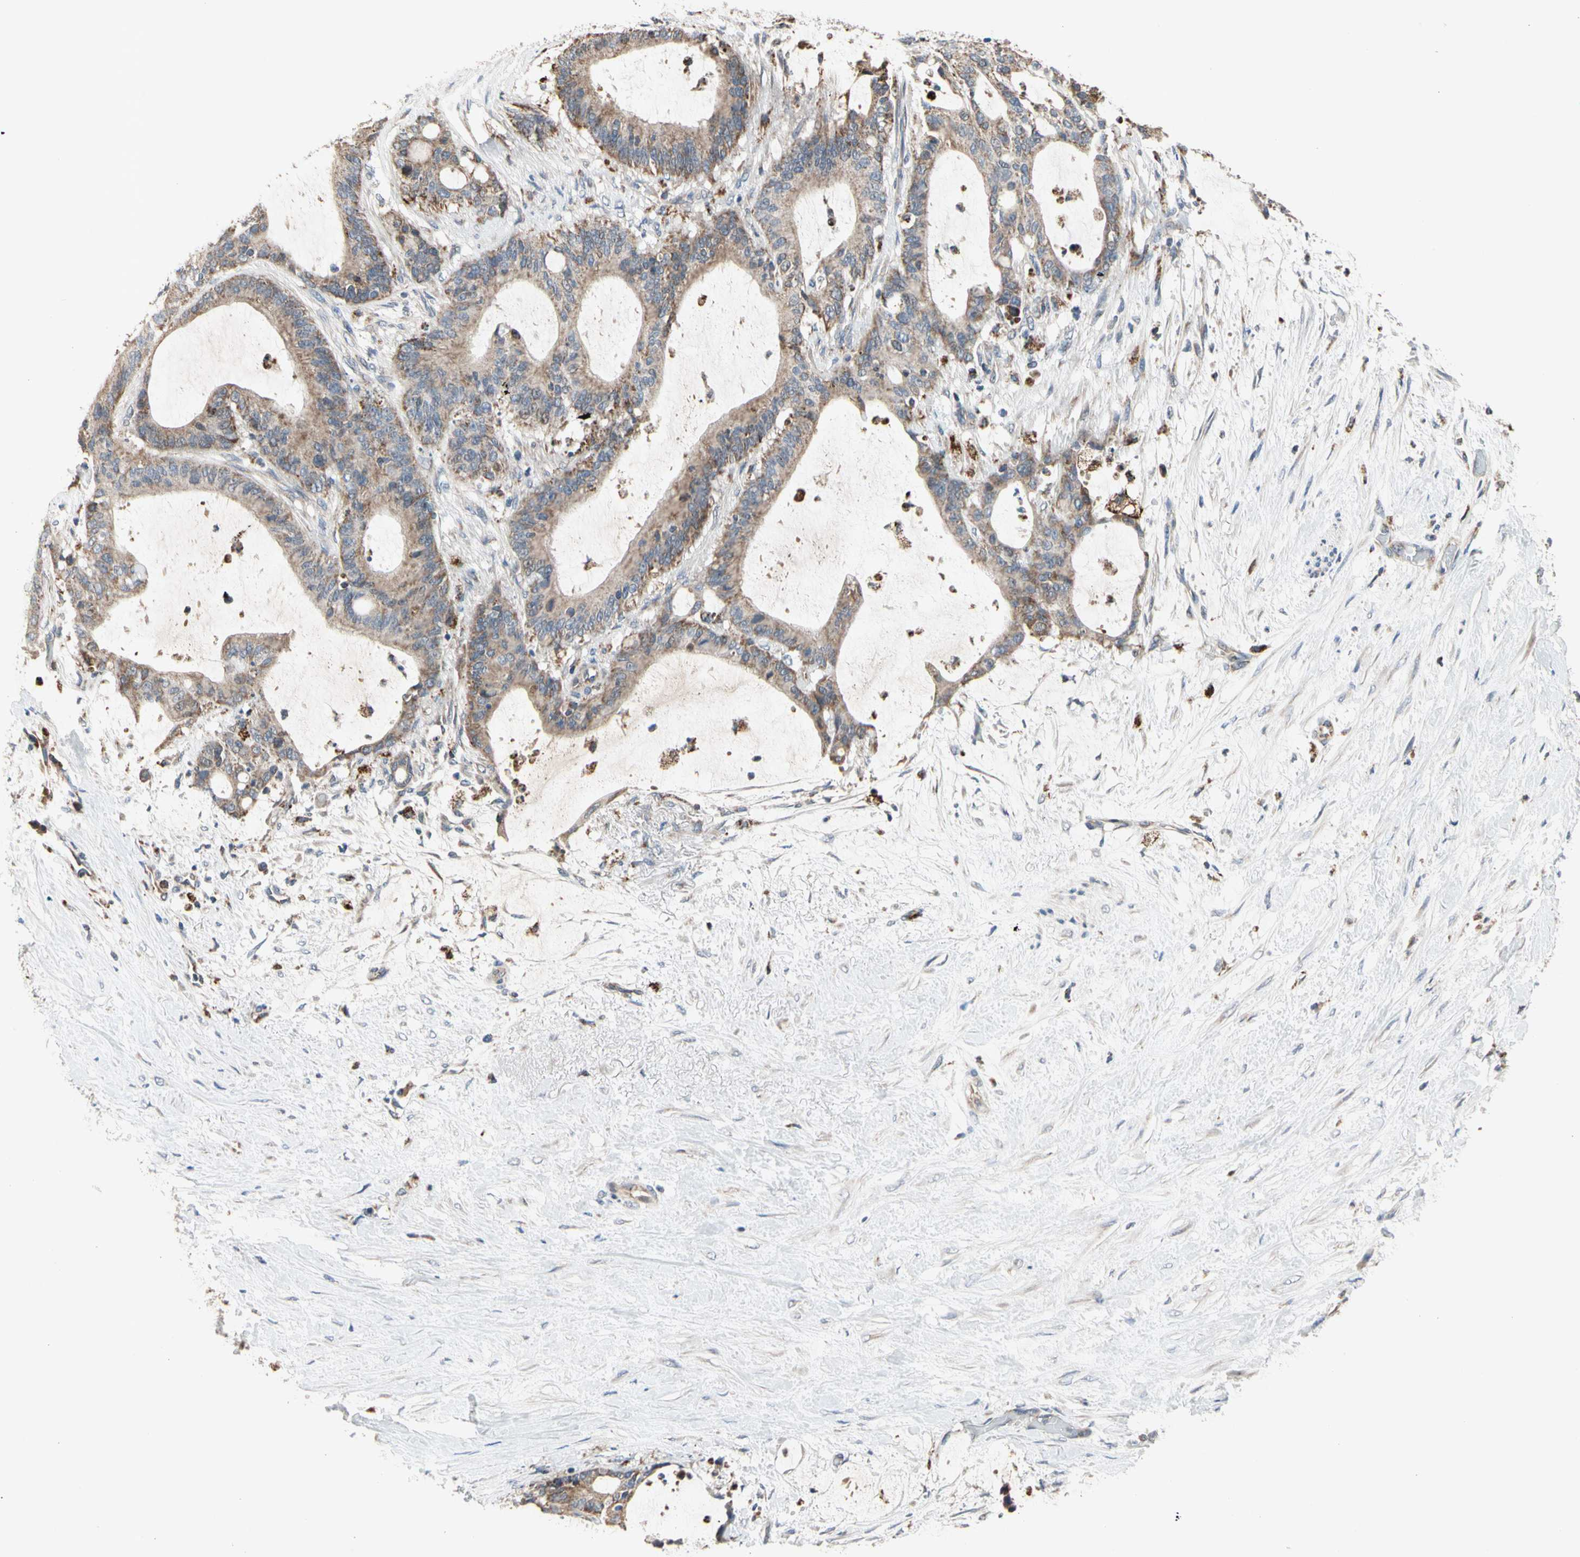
{"staining": {"intensity": "moderate", "quantity": ">75%", "location": "cytoplasmic/membranous"}, "tissue": "liver cancer", "cell_type": "Tumor cells", "image_type": "cancer", "snomed": [{"axis": "morphology", "description": "Cholangiocarcinoma"}, {"axis": "topography", "description": "Liver"}], "caption": "There is medium levels of moderate cytoplasmic/membranous positivity in tumor cells of cholangiocarcinoma (liver), as demonstrated by immunohistochemical staining (brown color).", "gene": "GPD2", "patient": {"sex": "female", "age": 73}}